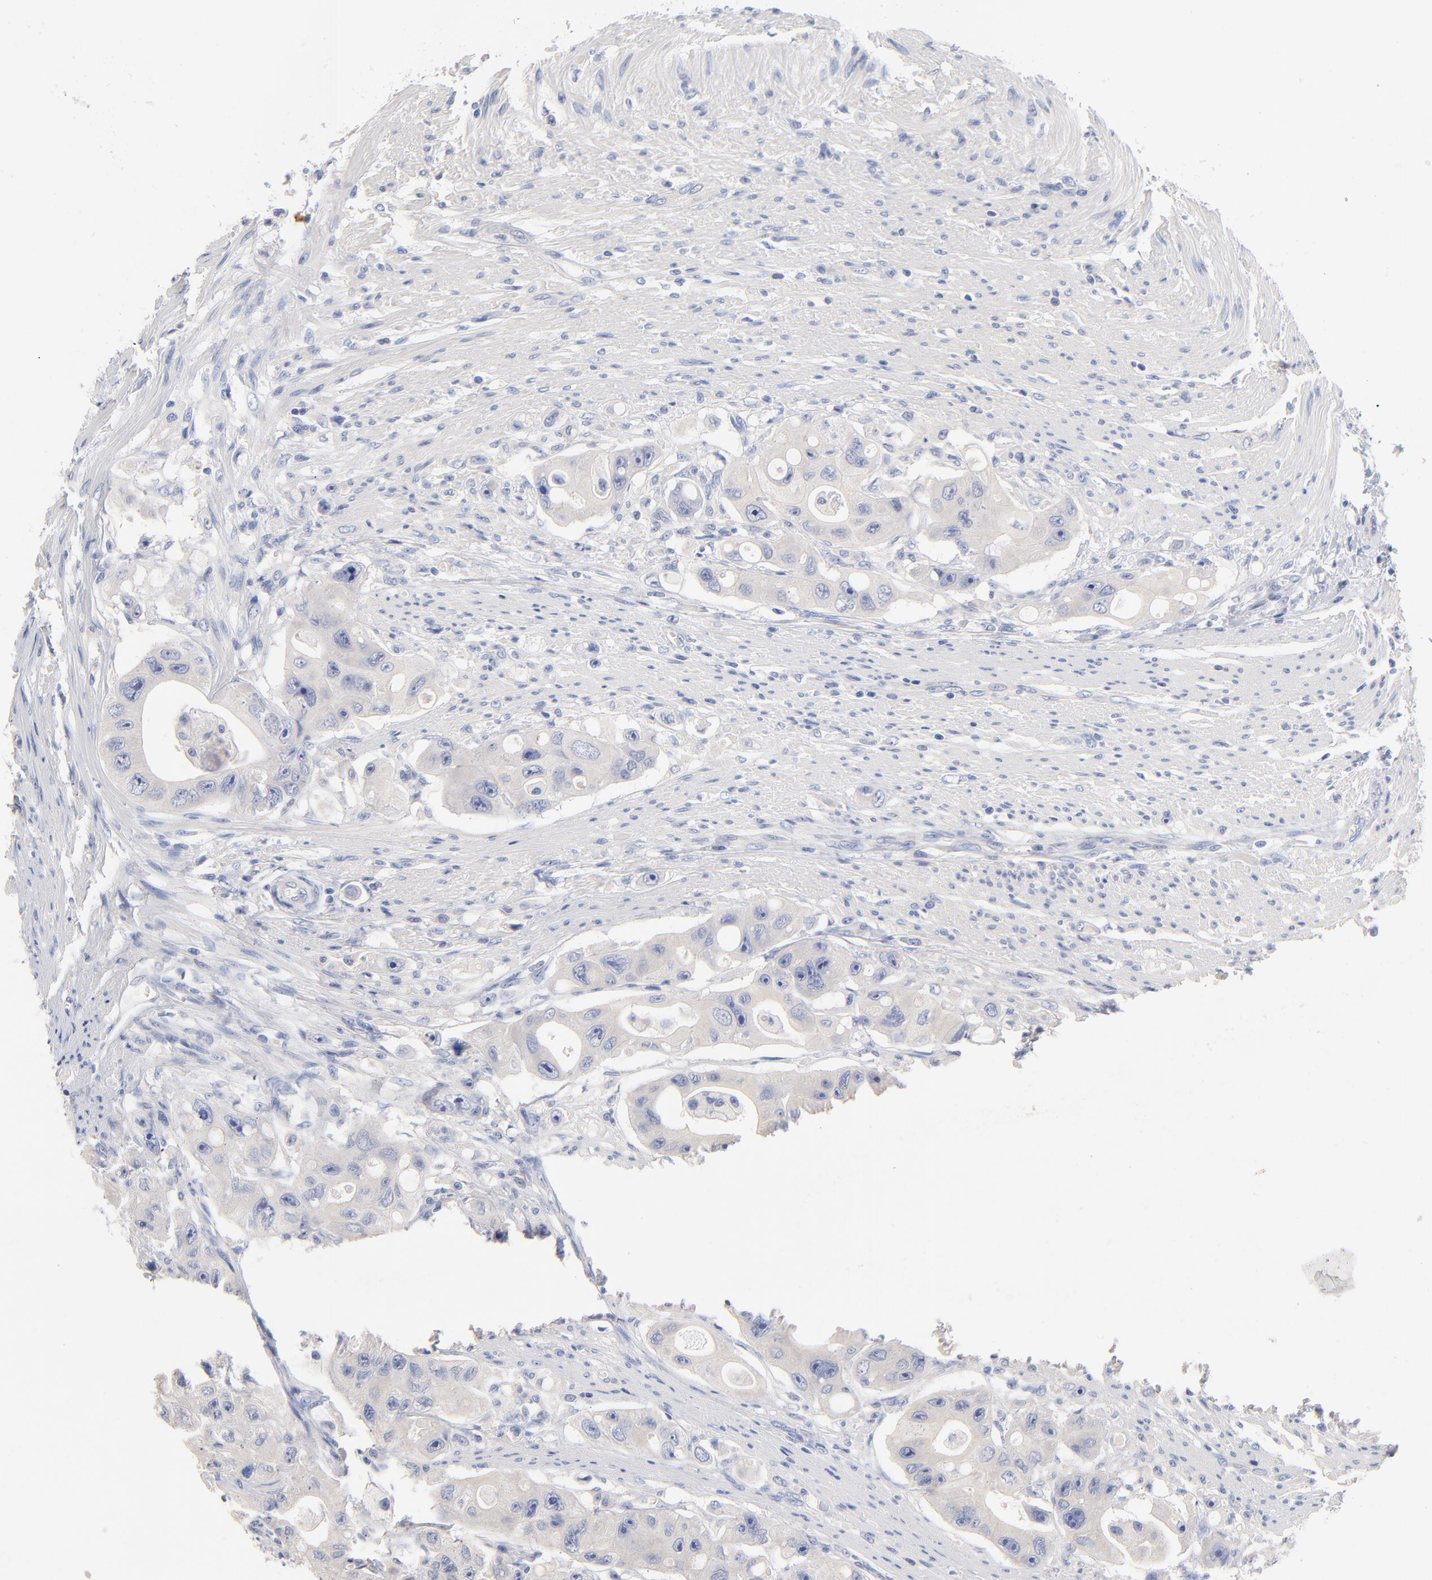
{"staining": {"intensity": "negative", "quantity": "none", "location": "none"}, "tissue": "colorectal cancer", "cell_type": "Tumor cells", "image_type": "cancer", "snomed": [{"axis": "morphology", "description": "Adenocarcinoma, NOS"}, {"axis": "topography", "description": "Colon"}], "caption": "The histopathology image reveals no staining of tumor cells in colorectal adenocarcinoma.", "gene": "CPS1", "patient": {"sex": "female", "age": 46}}